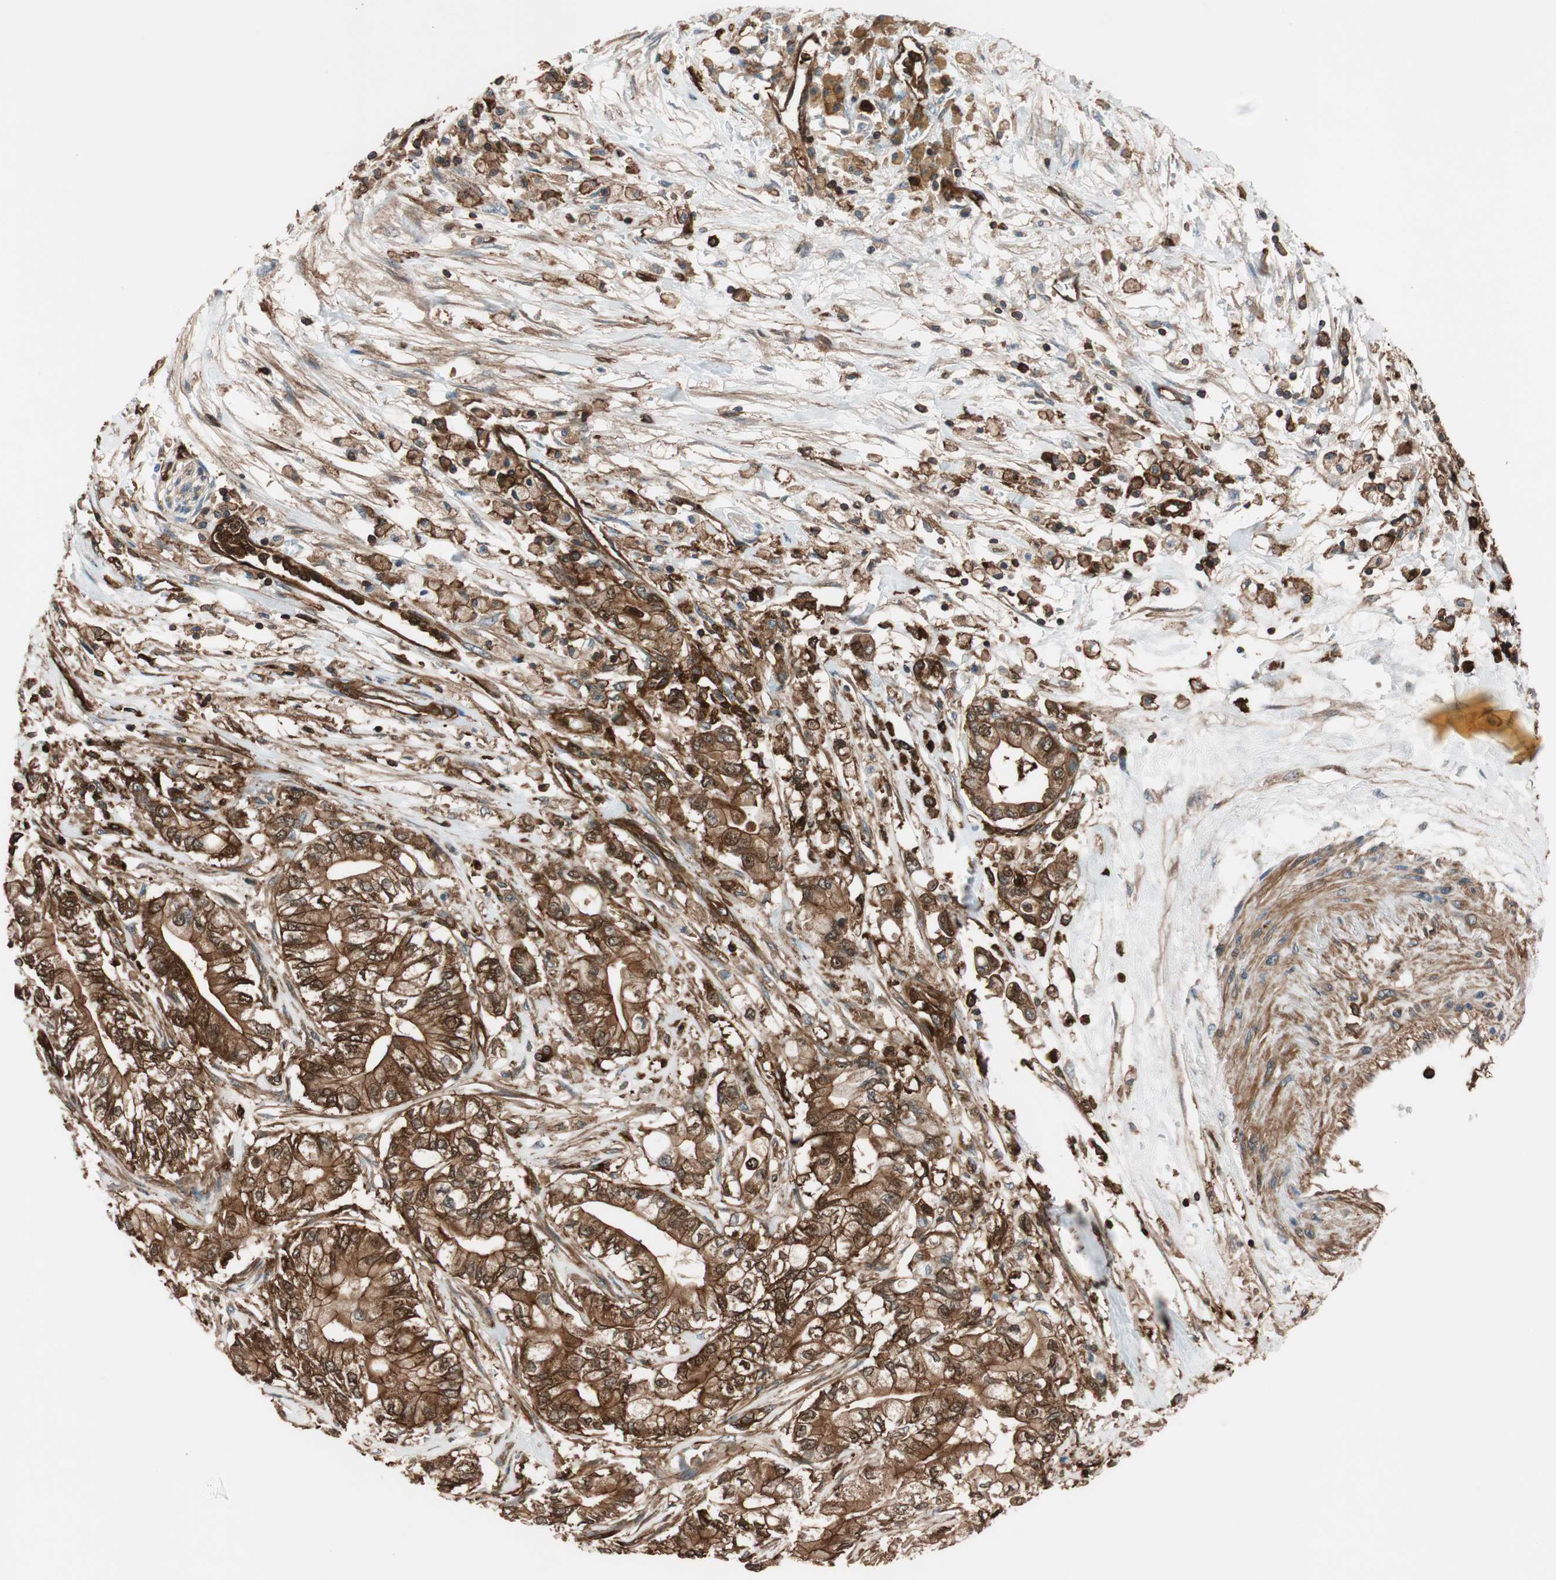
{"staining": {"intensity": "strong", "quantity": ">75%", "location": "cytoplasmic/membranous"}, "tissue": "pancreatic cancer", "cell_type": "Tumor cells", "image_type": "cancer", "snomed": [{"axis": "morphology", "description": "Adenocarcinoma, NOS"}, {"axis": "topography", "description": "Pancreas"}], "caption": "This image exhibits immunohistochemistry (IHC) staining of adenocarcinoma (pancreatic), with high strong cytoplasmic/membranous positivity in about >75% of tumor cells.", "gene": "VASP", "patient": {"sex": "male", "age": 70}}